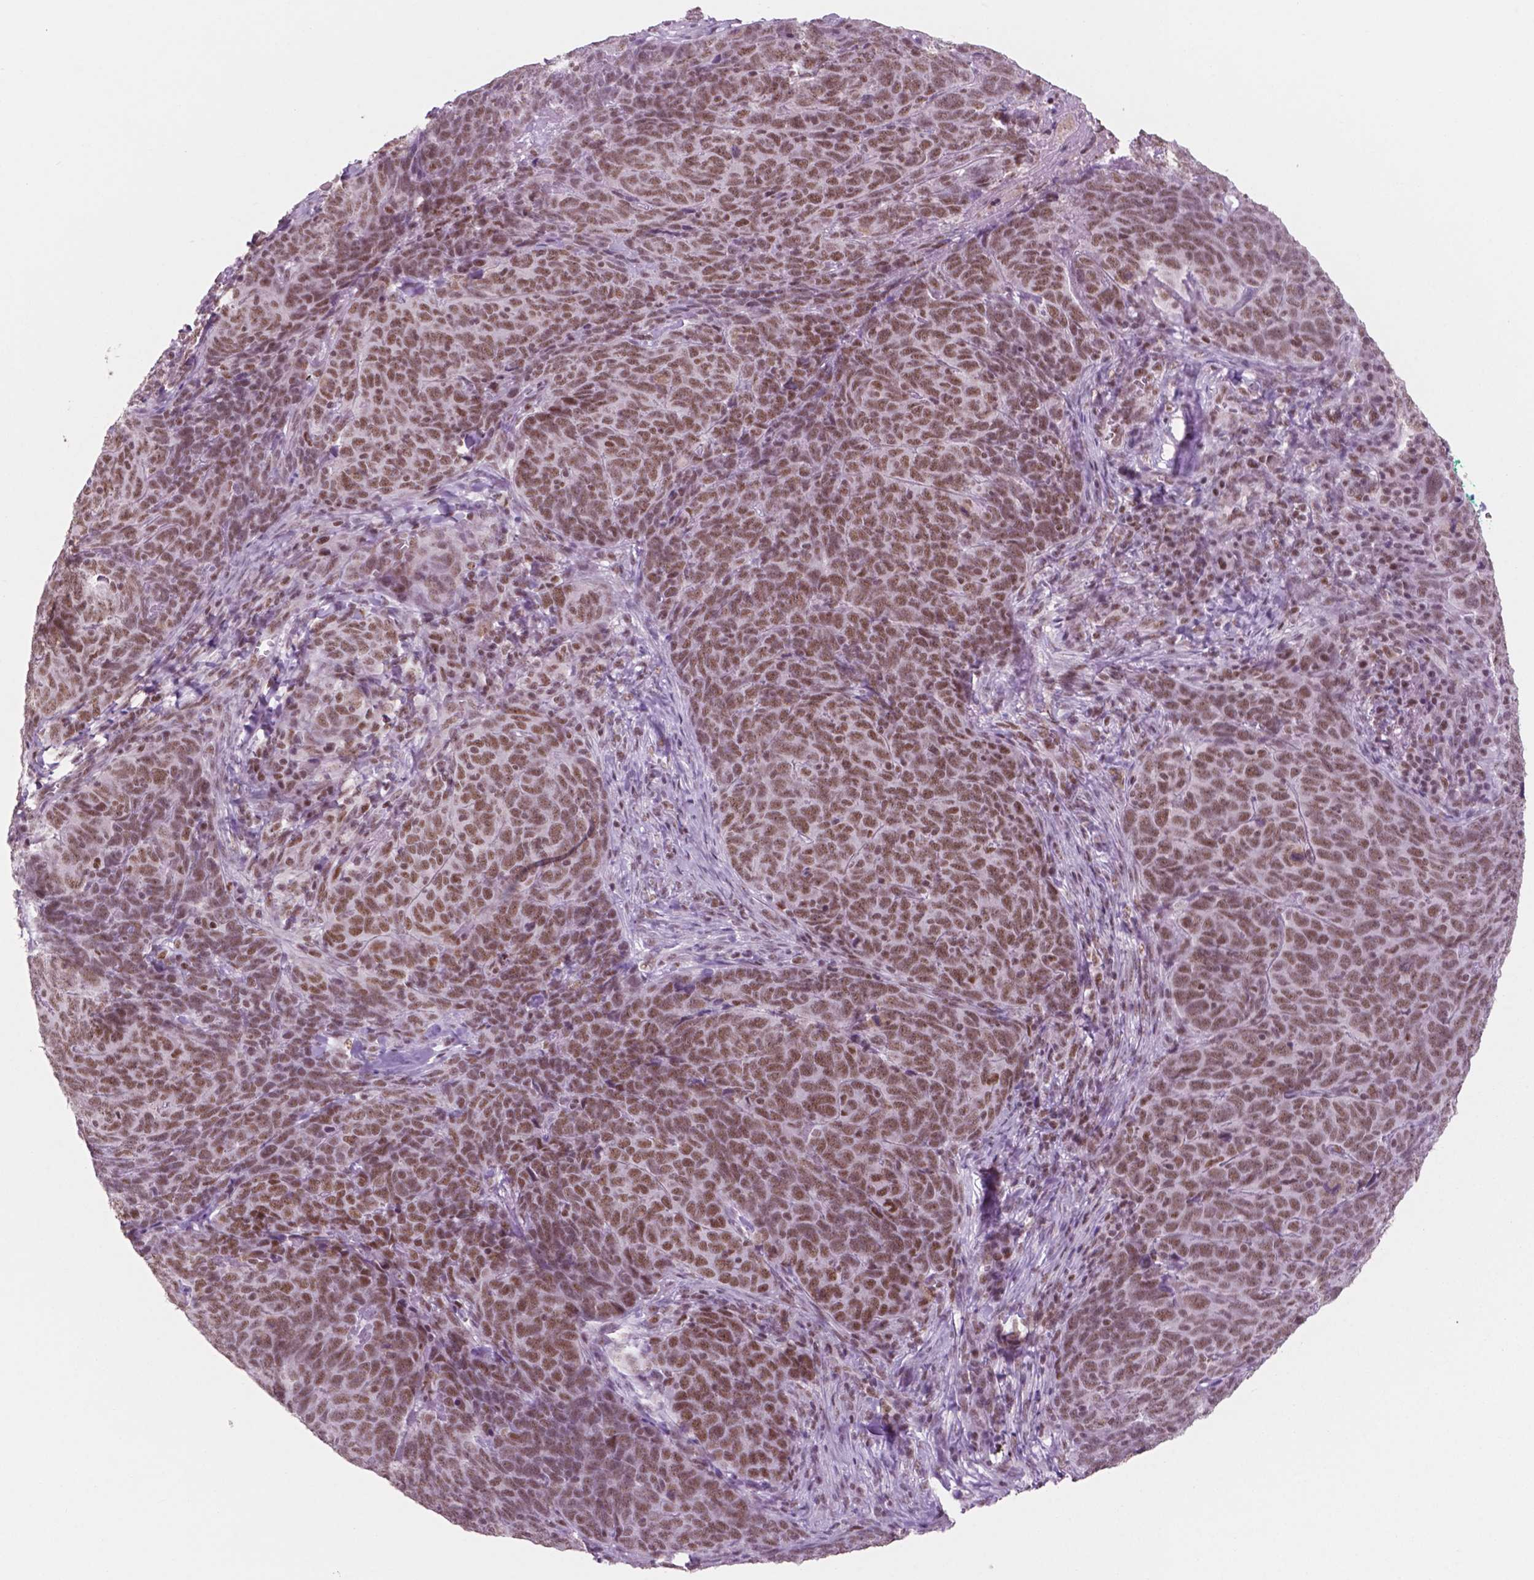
{"staining": {"intensity": "moderate", "quantity": "25%-75%", "location": "nuclear"}, "tissue": "skin cancer", "cell_type": "Tumor cells", "image_type": "cancer", "snomed": [{"axis": "morphology", "description": "Squamous cell carcinoma, NOS"}, {"axis": "topography", "description": "Skin"}, {"axis": "topography", "description": "Anal"}], "caption": "Tumor cells demonstrate medium levels of moderate nuclear expression in about 25%-75% of cells in human skin cancer (squamous cell carcinoma). The staining was performed using DAB, with brown indicating positive protein expression. Nuclei are stained blue with hematoxylin.", "gene": "CTR9", "patient": {"sex": "female", "age": 51}}